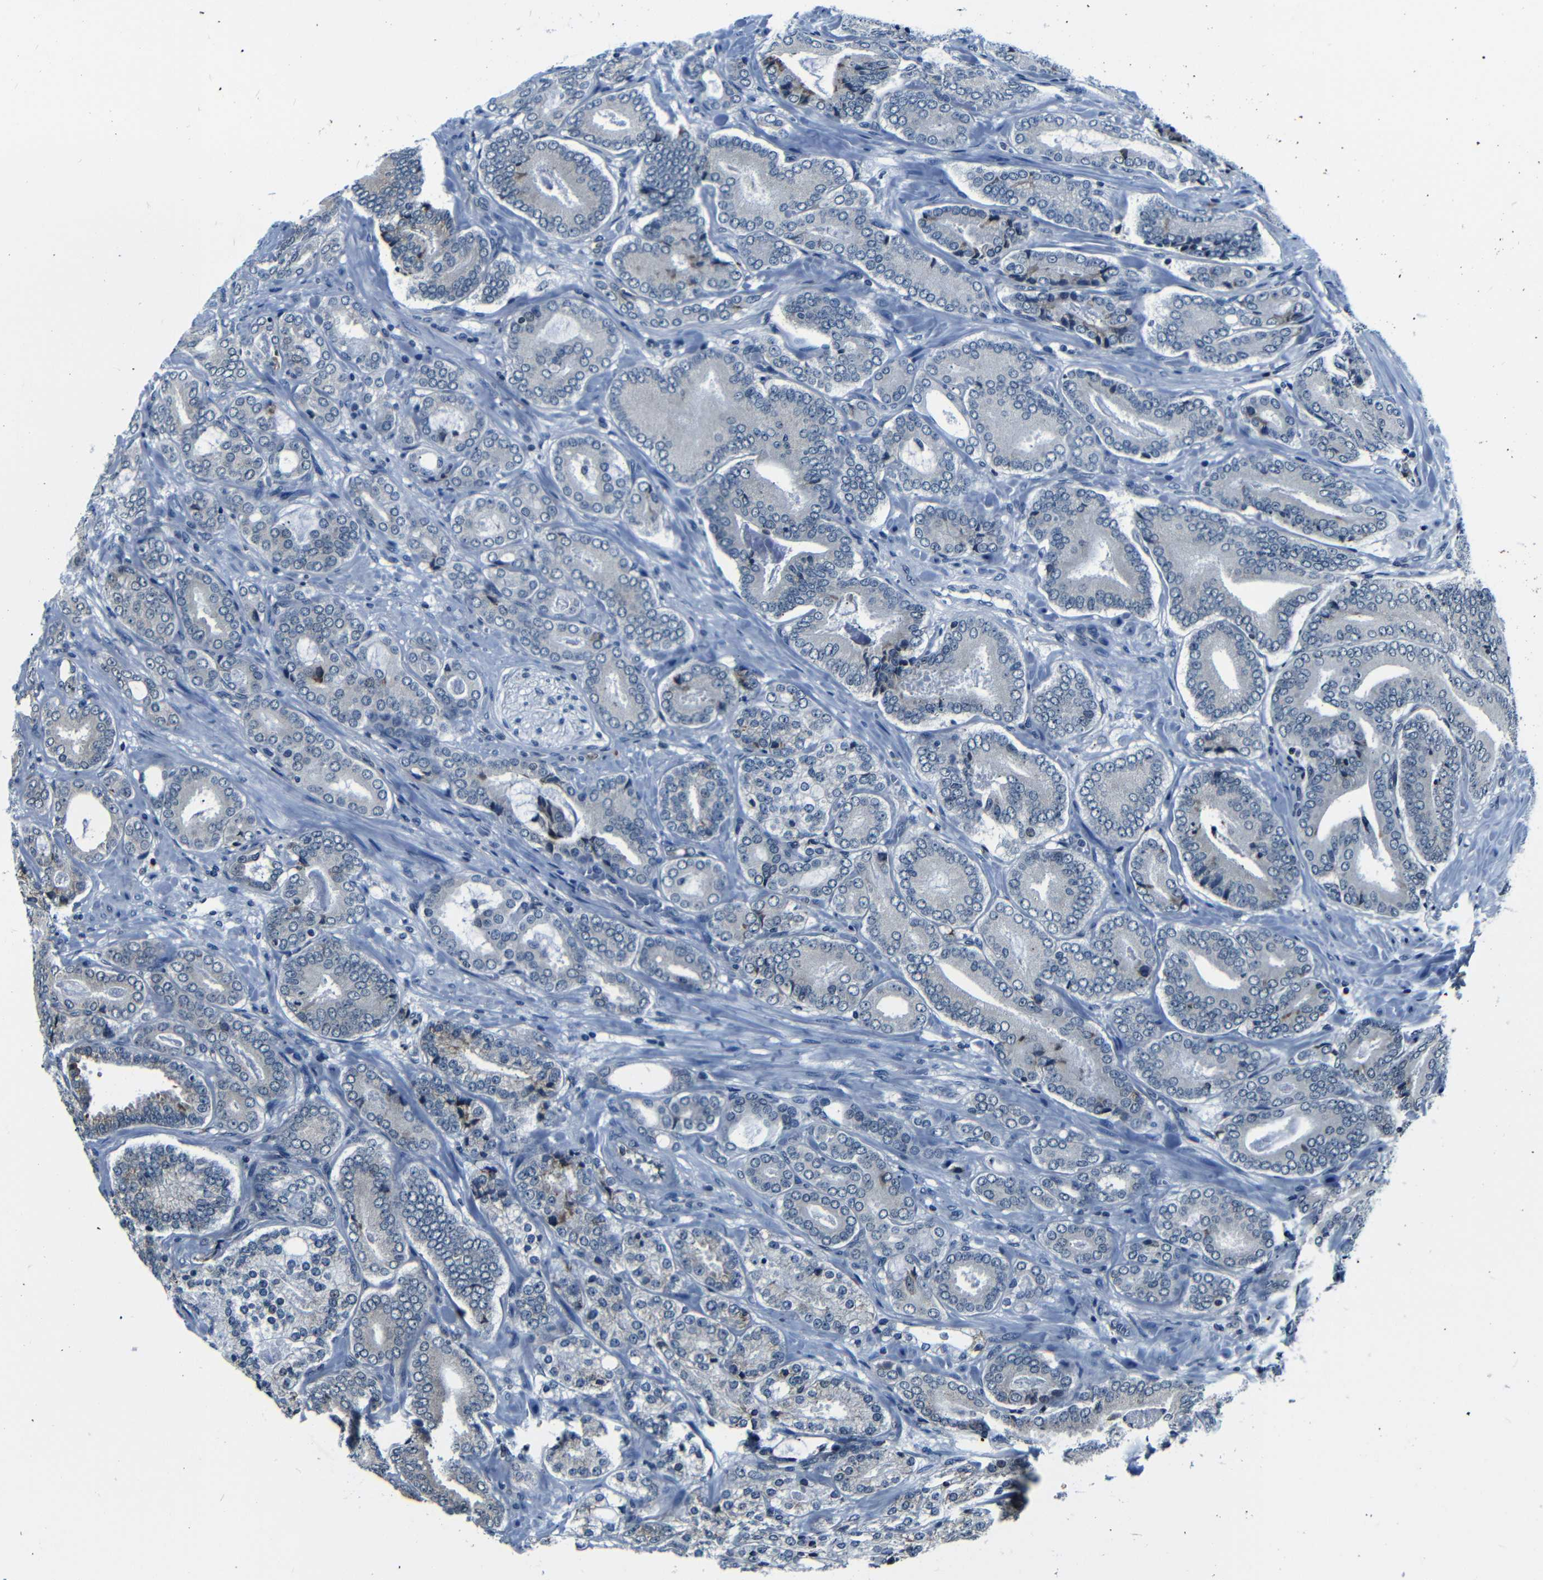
{"staining": {"intensity": "weak", "quantity": "<25%", "location": "cytoplasmic/membranous,nuclear"}, "tissue": "prostate cancer", "cell_type": "Tumor cells", "image_type": "cancer", "snomed": [{"axis": "morphology", "description": "Adenocarcinoma, High grade"}, {"axis": "topography", "description": "Prostate"}], "caption": "IHC micrograph of human prostate cancer (high-grade adenocarcinoma) stained for a protein (brown), which reveals no positivity in tumor cells.", "gene": "NCBP3", "patient": {"sex": "male", "age": 61}}